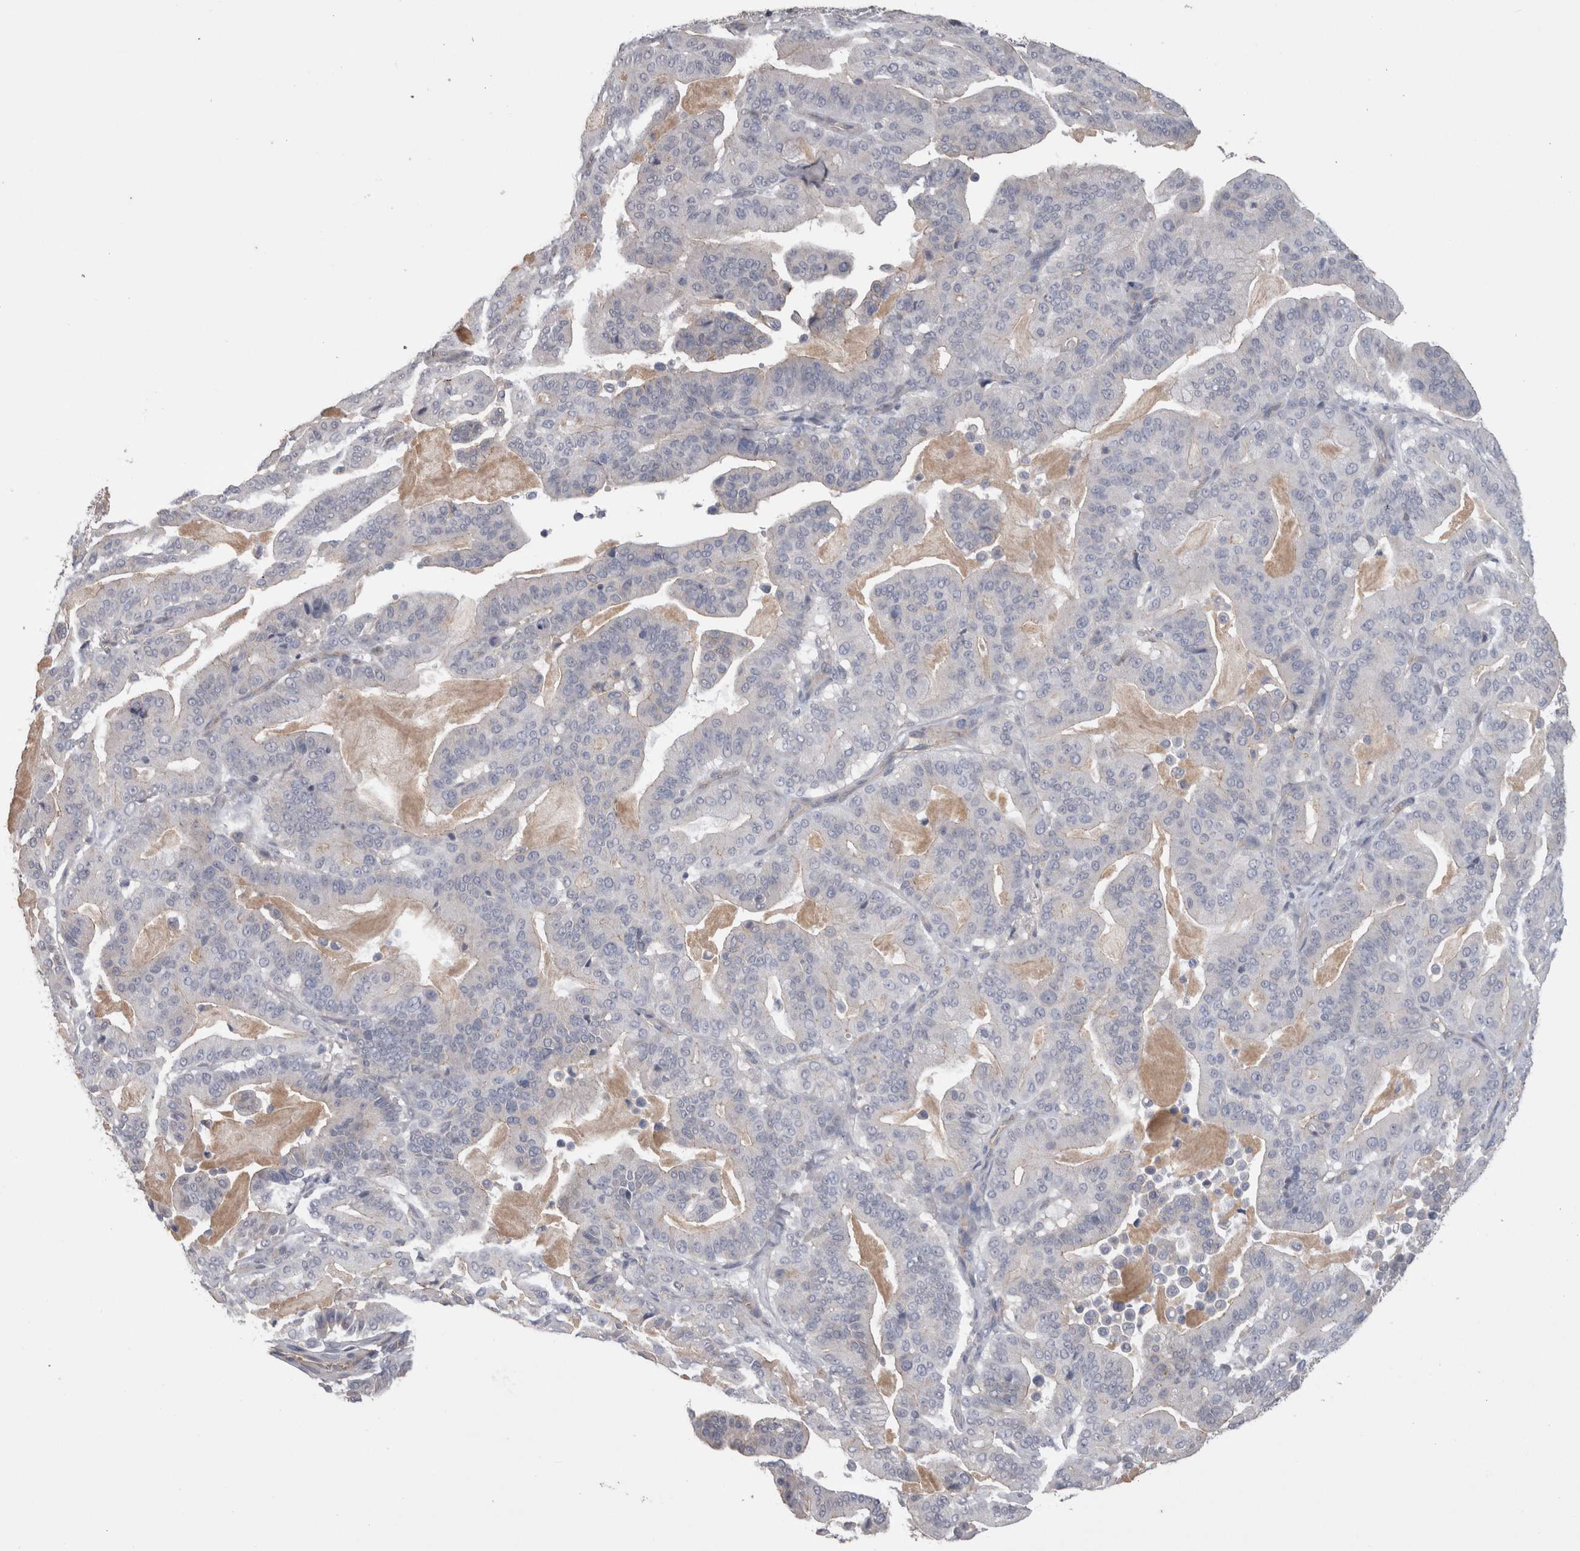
{"staining": {"intensity": "negative", "quantity": "none", "location": "none"}, "tissue": "pancreatic cancer", "cell_type": "Tumor cells", "image_type": "cancer", "snomed": [{"axis": "morphology", "description": "Adenocarcinoma, NOS"}, {"axis": "topography", "description": "Pancreas"}], "caption": "Immunohistochemistry photomicrograph of neoplastic tissue: human pancreatic cancer stained with DAB exhibits no significant protein expression in tumor cells.", "gene": "NECTIN2", "patient": {"sex": "male", "age": 63}}